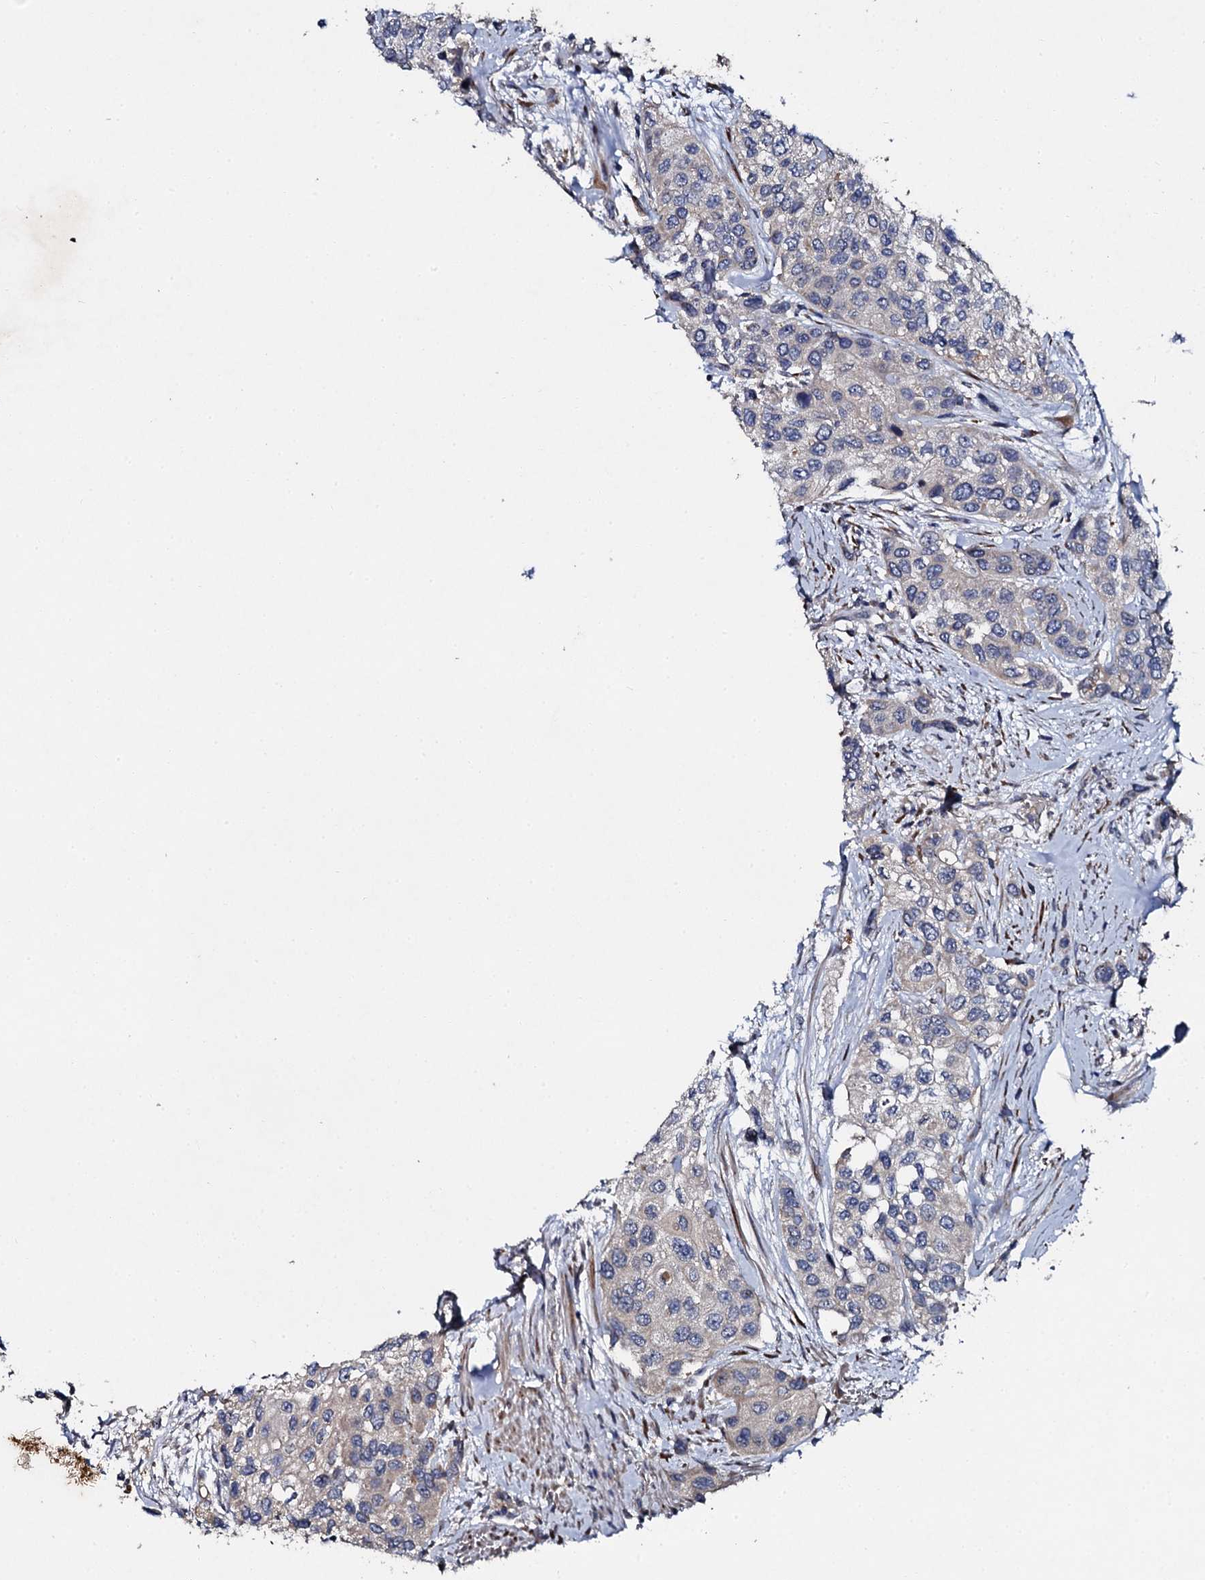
{"staining": {"intensity": "negative", "quantity": "none", "location": "none"}, "tissue": "urothelial cancer", "cell_type": "Tumor cells", "image_type": "cancer", "snomed": [{"axis": "morphology", "description": "Normal tissue, NOS"}, {"axis": "morphology", "description": "Urothelial carcinoma, High grade"}, {"axis": "topography", "description": "Vascular tissue"}, {"axis": "topography", "description": "Urinary bladder"}], "caption": "DAB (3,3'-diaminobenzidine) immunohistochemical staining of urothelial carcinoma (high-grade) demonstrates no significant expression in tumor cells.", "gene": "LRRC28", "patient": {"sex": "female", "age": 56}}